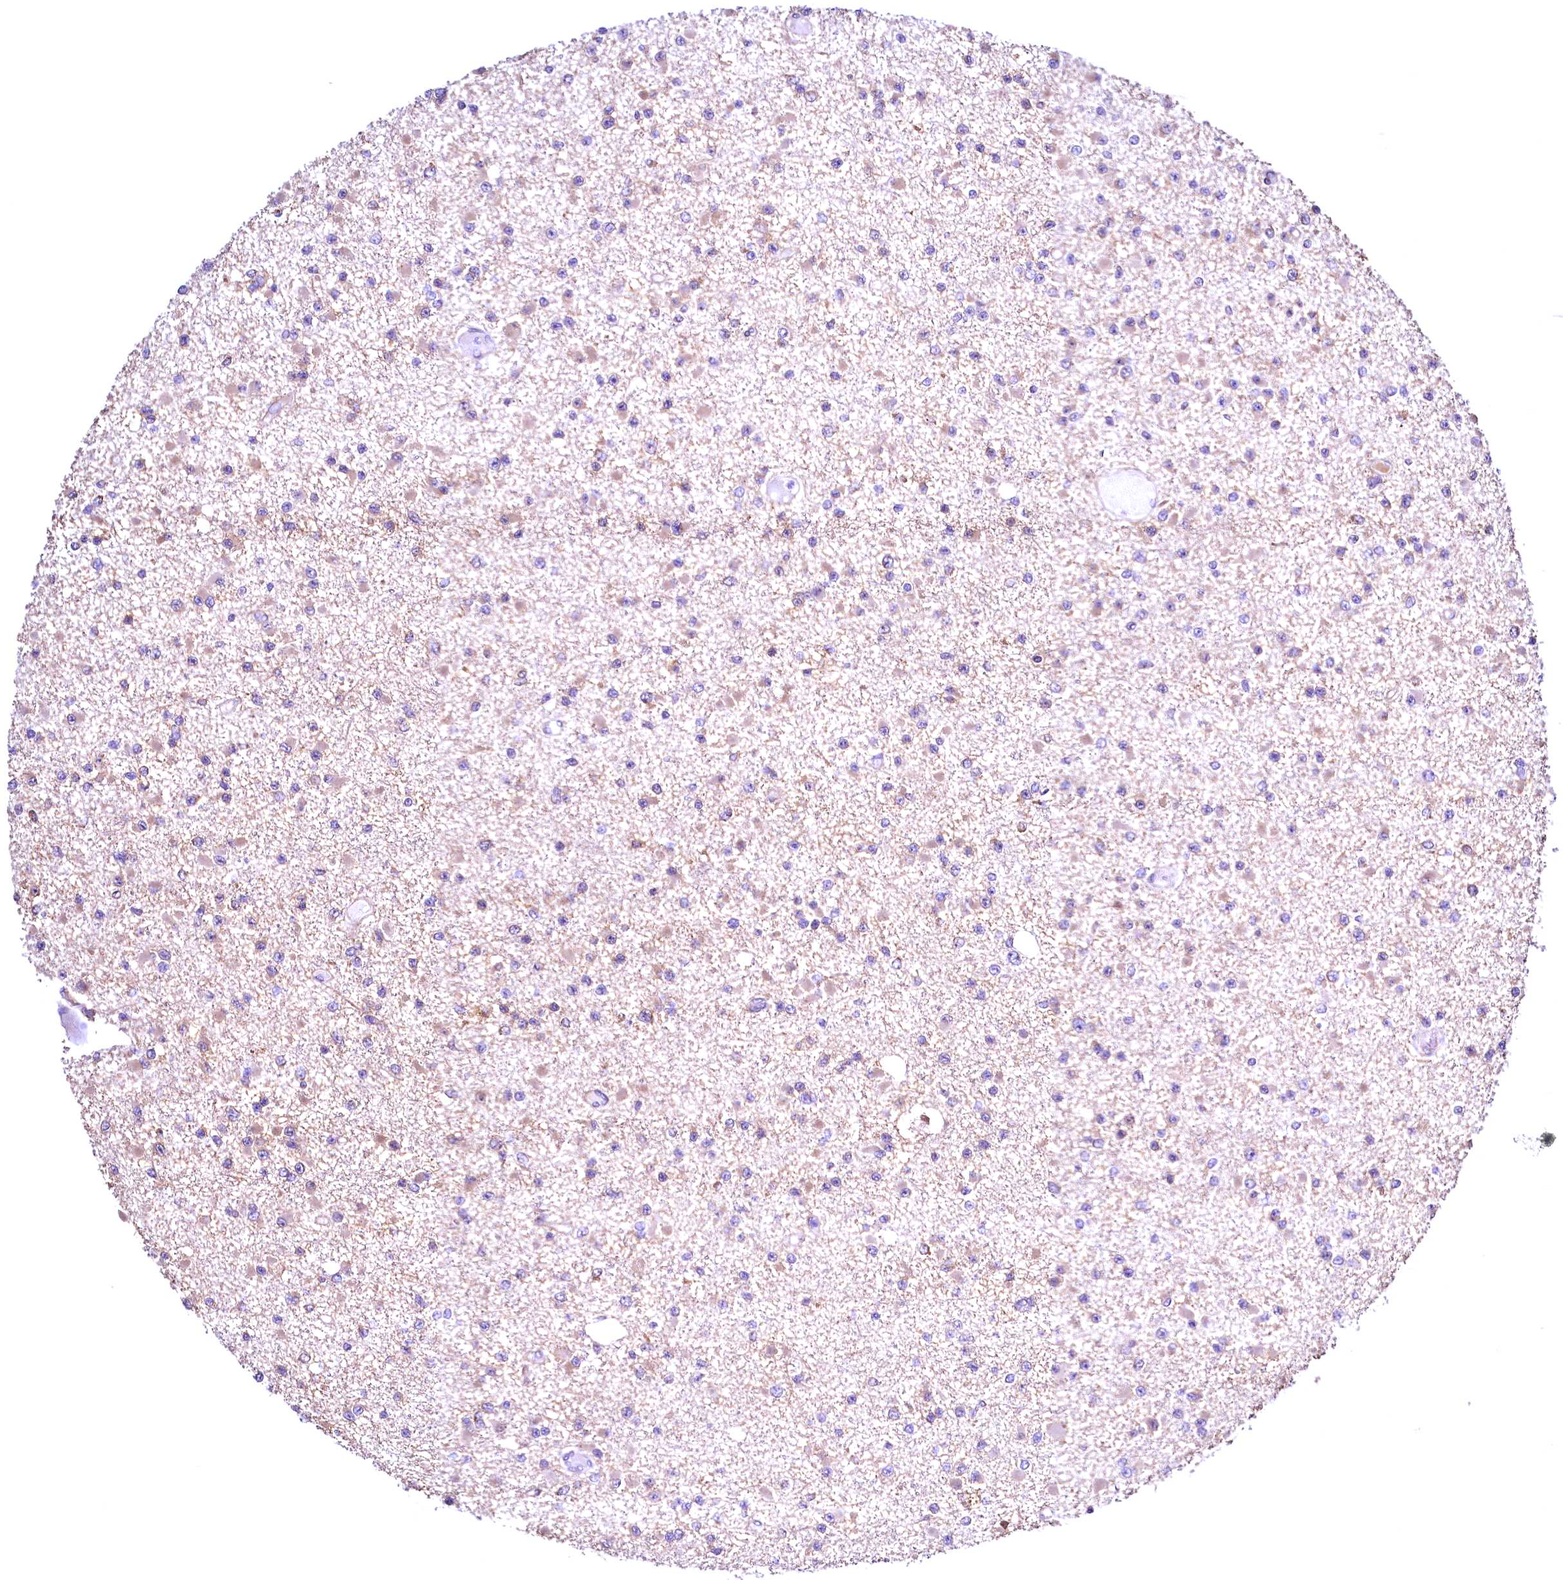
{"staining": {"intensity": "negative", "quantity": "none", "location": "none"}, "tissue": "glioma", "cell_type": "Tumor cells", "image_type": "cancer", "snomed": [{"axis": "morphology", "description": "Glioma, malignant, Low grade"}, {"axis": "topography", "description": "Brain"}], "caption": "A high-resolution image shows immunohistochemistry staining of glioma, which shows no significant staining in tumor cells.", "gene": "RBFA", "patient": {"sex": "female", "age": 22}}